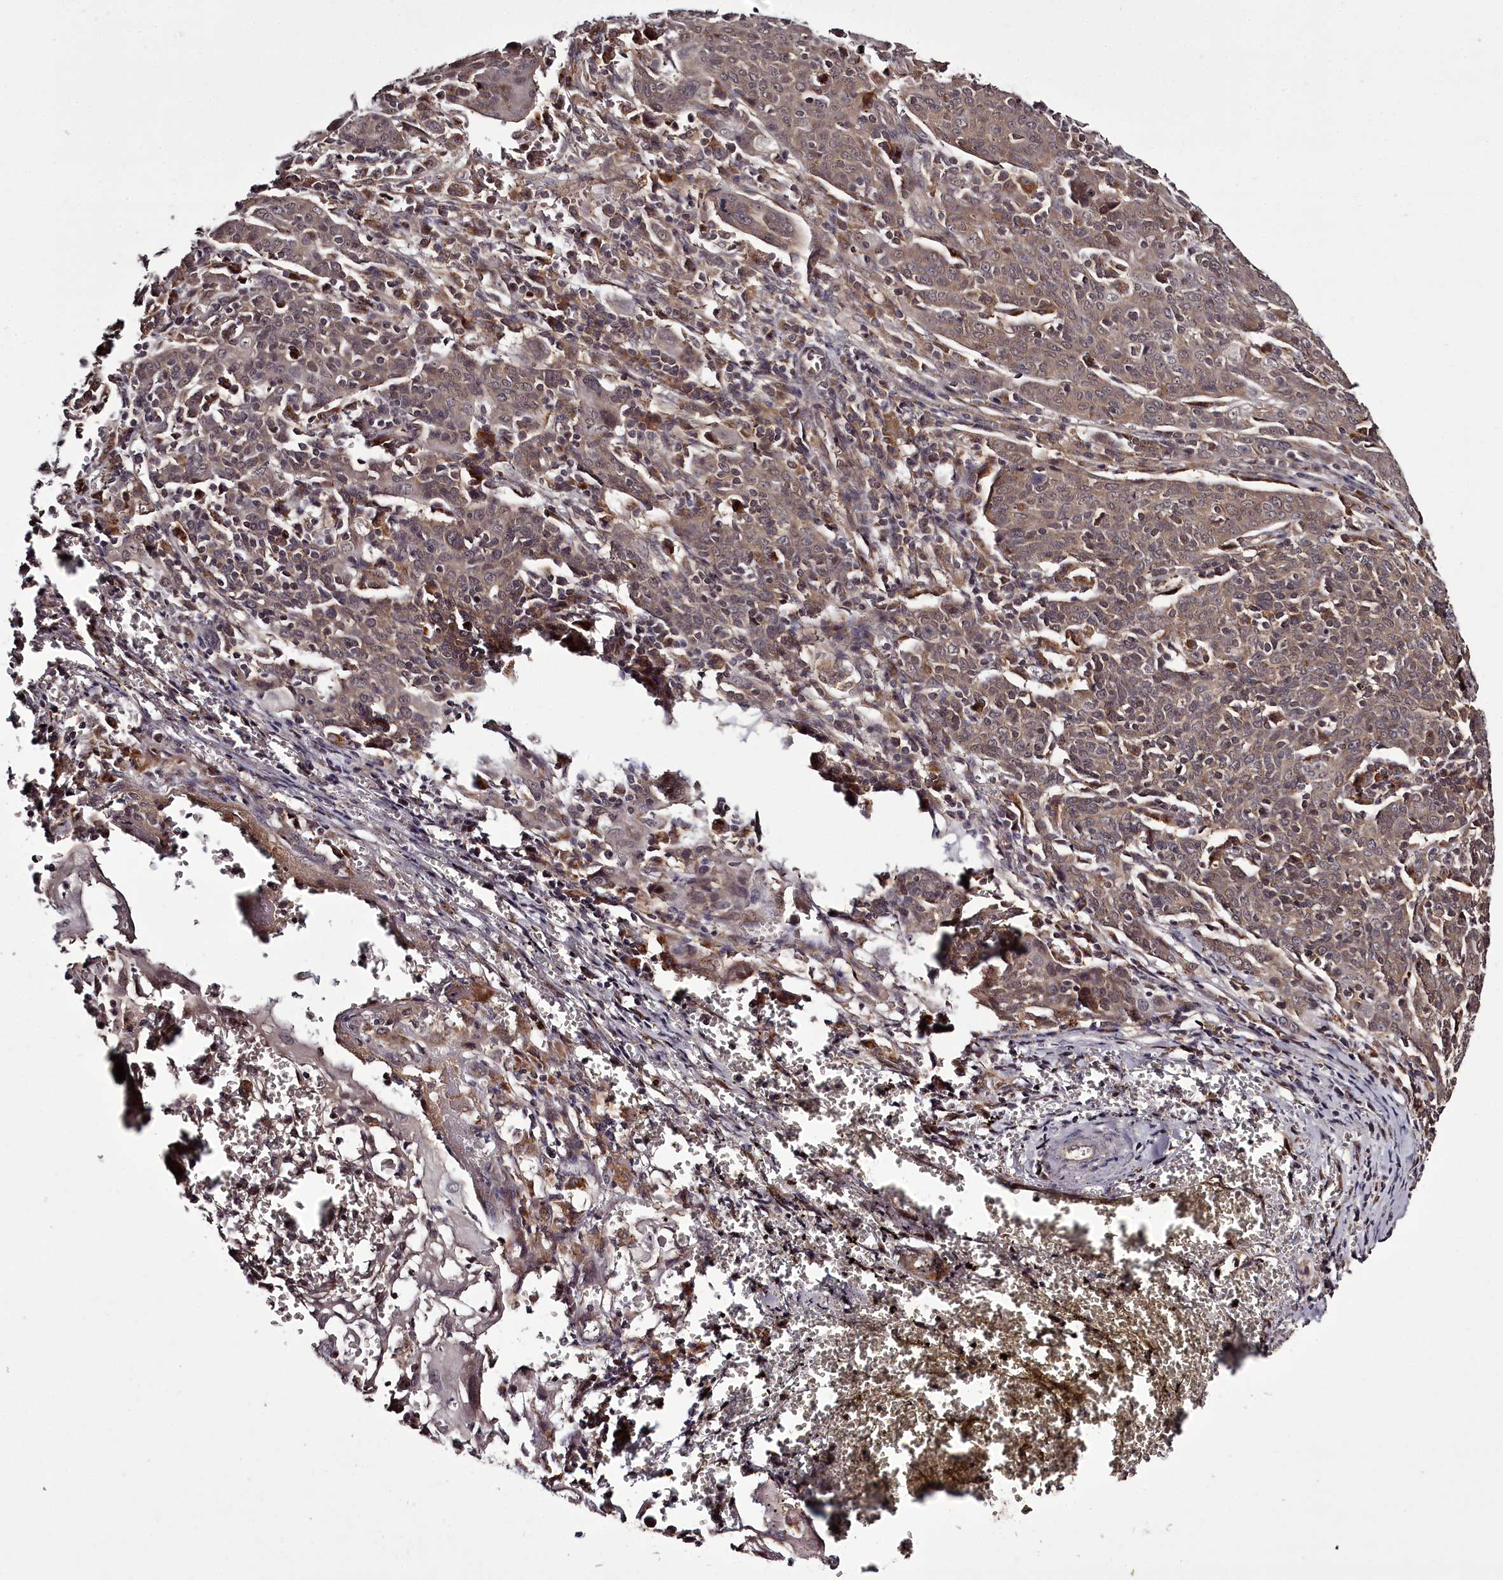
{"staining": {"intensity": "moderate", "quantity": ">75%", "location": "cytoplasmic/membranous"}, "tissue": "cervical cancer", "cell_type": "Tumor cells", "image_type": "cancer", "snomed": [{"axis": "morphology", "description": "Squamous cell carcinoma, NOS"}, {"axis": "topography", "description": "Cervix"}], "caption": "The micrograph exhibits a brown stain indicating the presence of a protein in the cytoplasmic/membranous of tumor cells in squamous cell carcinoma (cervical). (IHC, brightfield microscopy, high magnification).", "gene": "PCBP2", "patient": {"sex": "female", "age": 67}}